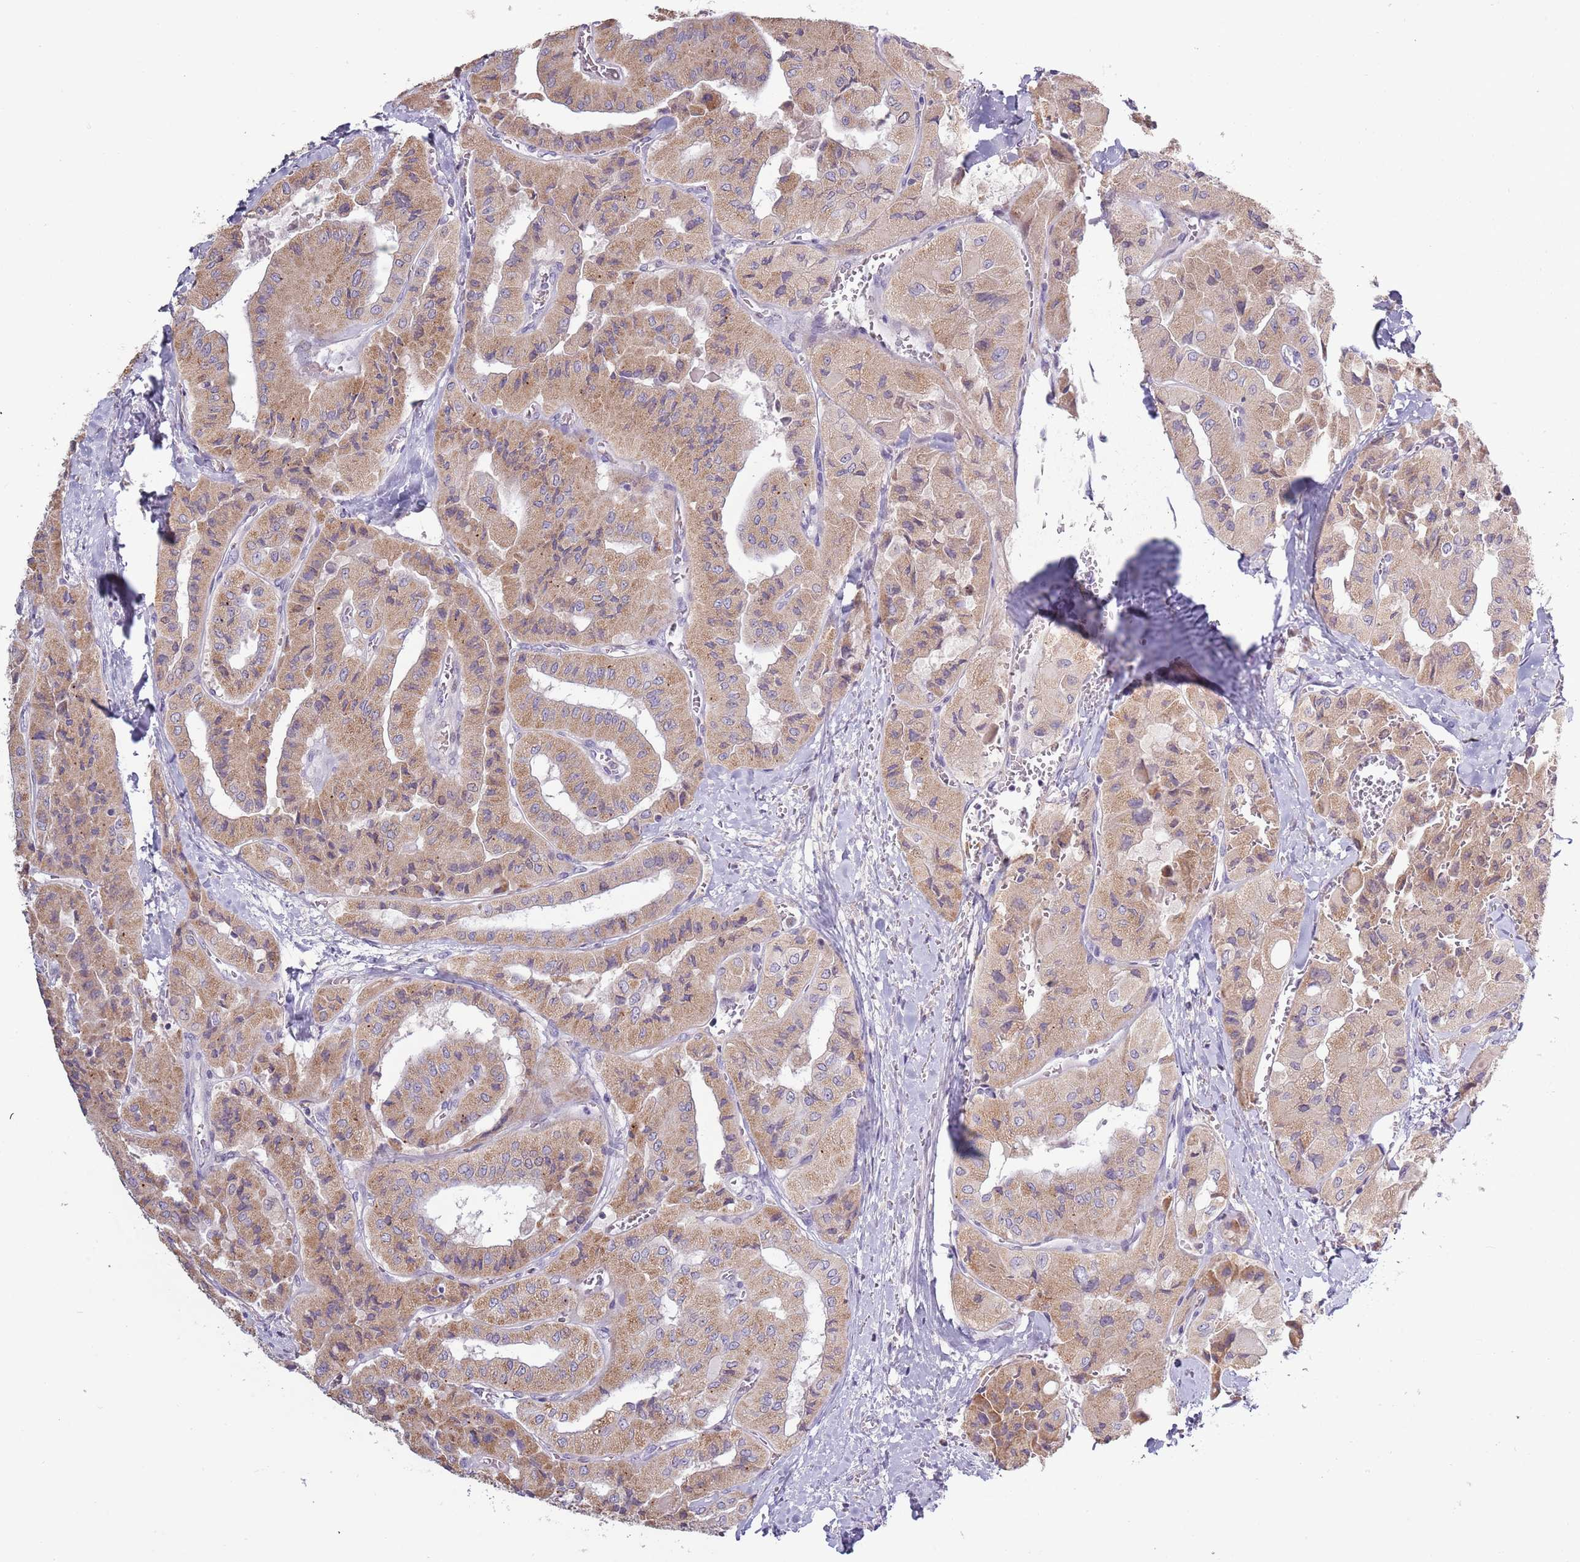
{"staining": {"intensity": "moderate", "quantity": ">75%", "location": "cytoplasmic/membranous"}, "tissue": "thyroid cancer", "cell_type": "Tumor cells", "image_type": "cancer", "snomed": [{"axis": "morphology", "description": "Normal tissue, NOS"}, {"axis": "morphology", "description": "Papillary adenocarcinoma, NOS"}, {"axis": "topography", "description": "Thyroid gland"}], "caption": "The micrograph shows immunohistochemical staining of papillary adenocarcinoma (thyroid). There is moderate cytoplasmic/membranous positivity is identified in about >75% of tumor cells.", "gene": "SYS1", "patient": {"sex": "female", "age": 59}}